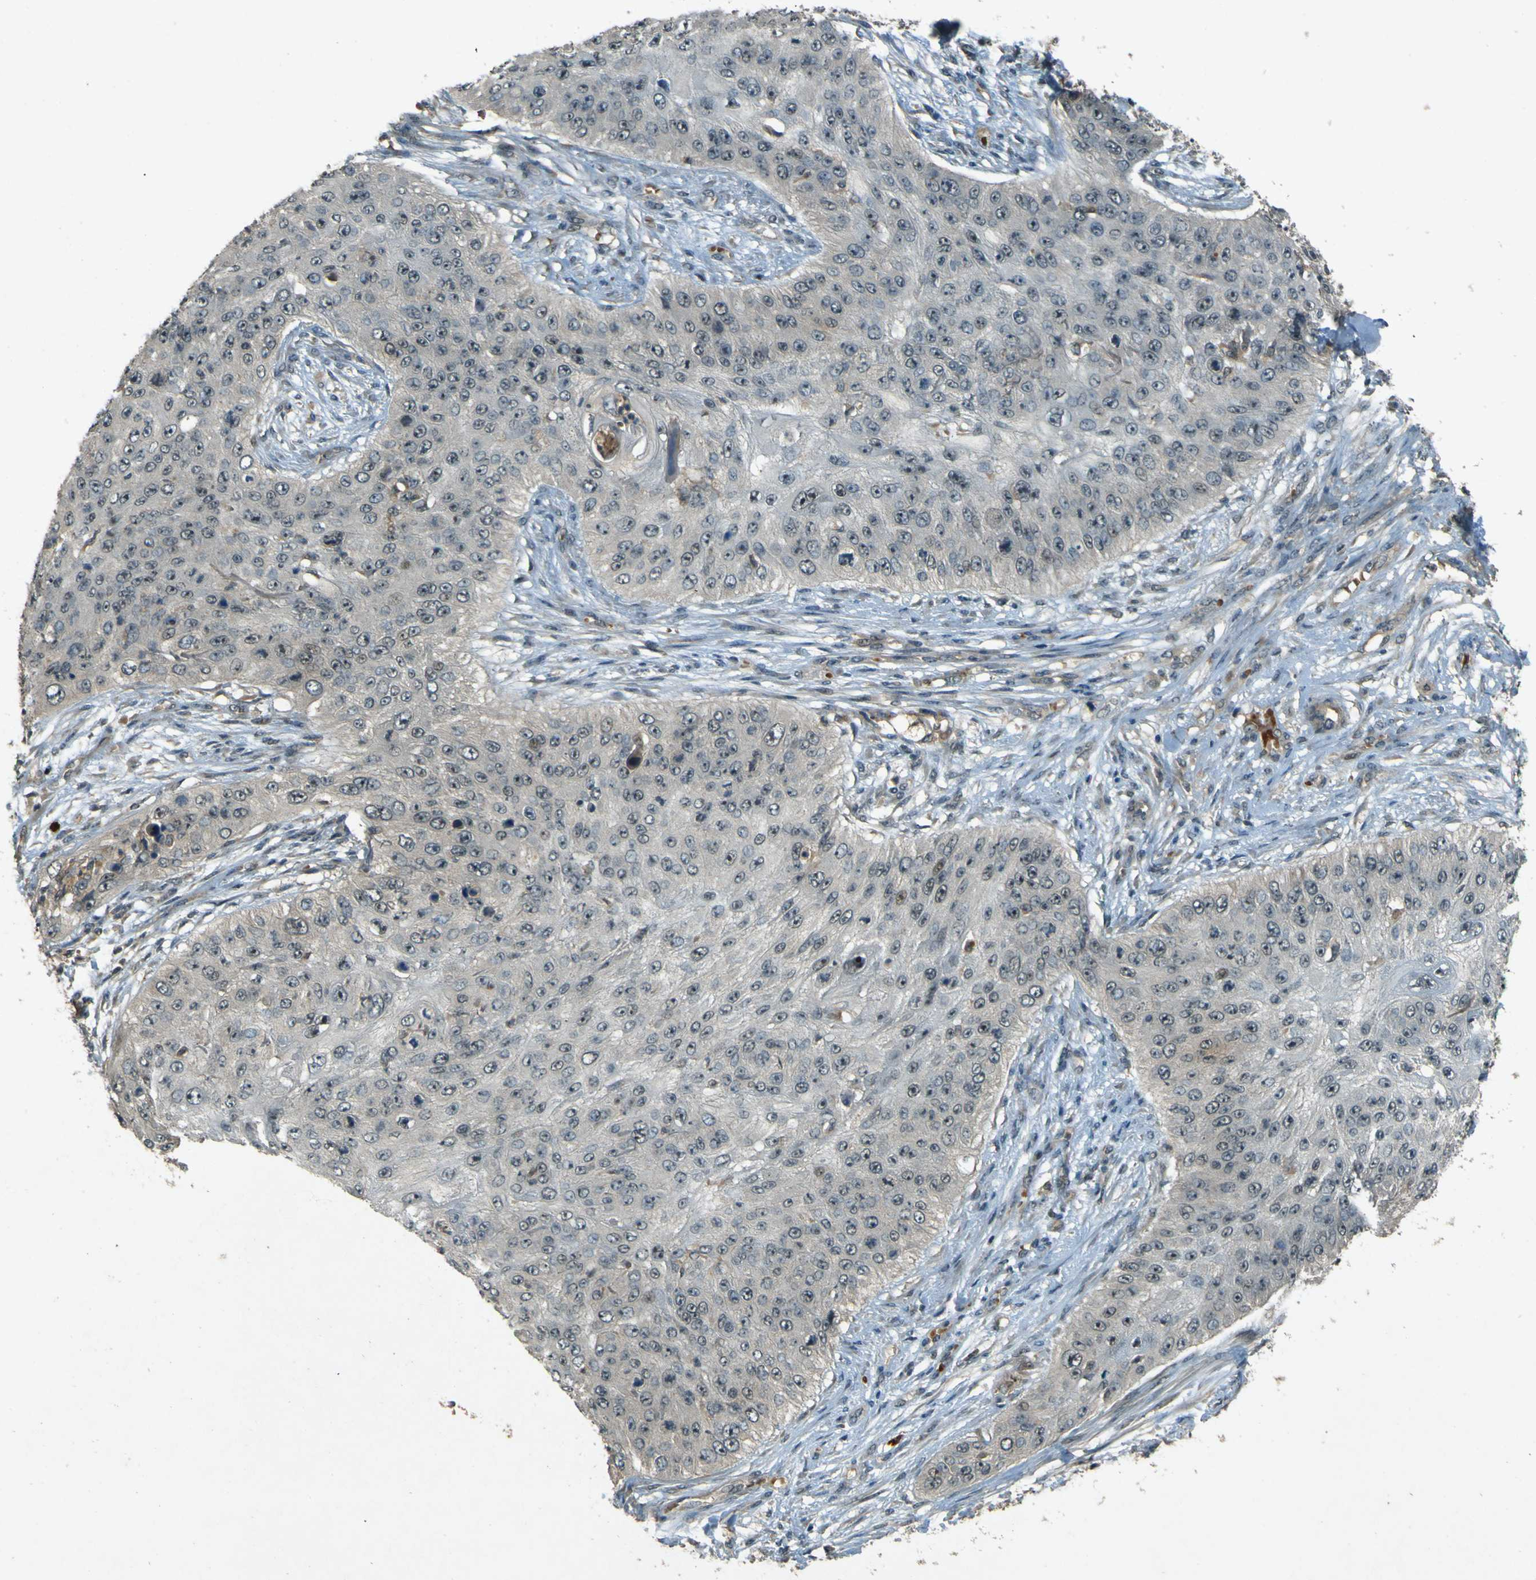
{"staining": {"intensity": "negative", "quantity": "none", "location": "none"}, "tissue": "skin cancer", "cell_type": "Tumor cells", "image_type": "cancer", "snomed": [{"axis": "morphology", "description": "Squamous cell carcinoma, NOS"}, {"axis": "topography", "description": "Skin"}], "caption": "This image is of skin cancer (squamous cell carcinoma) stained with IHC to label a protein in brown with the nuclei are counter-stained blue. There is no positivity in tumor cells.", "gene": "MPDZ", "patient": {"sex": "female", "age": 80}}